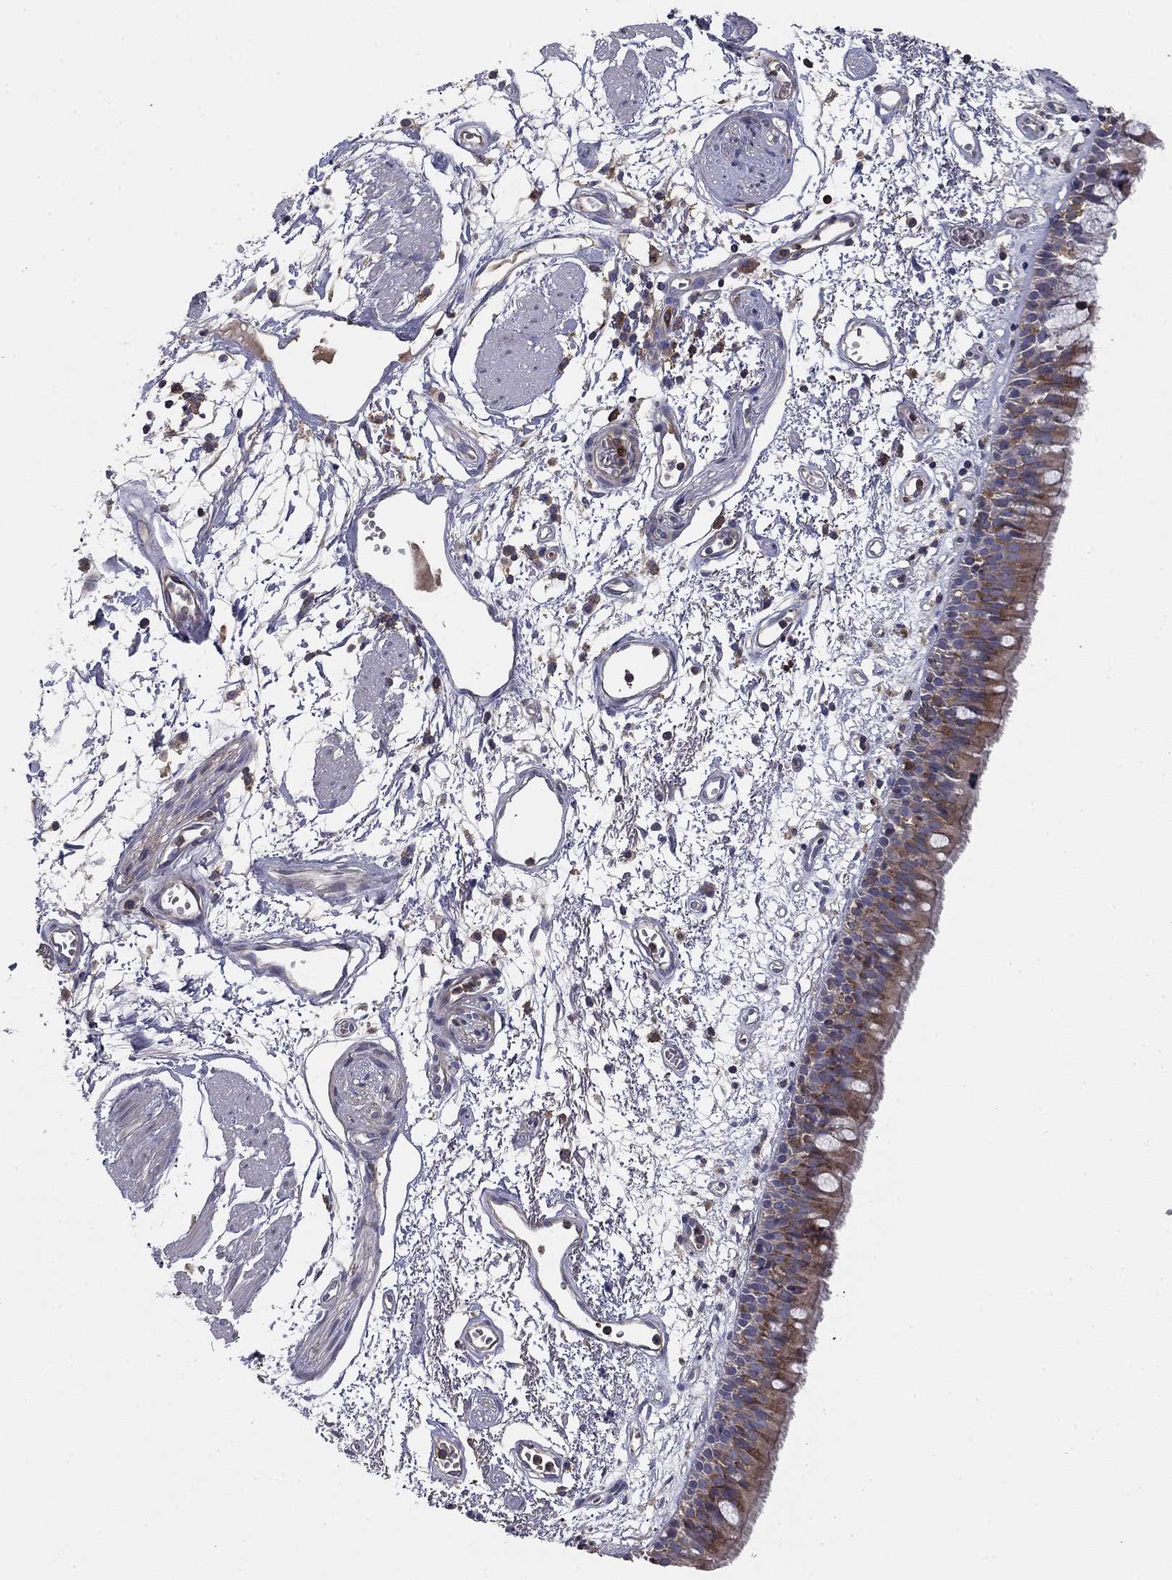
{"staining": {"intensity": "weak", "quantity": "25%-75%", "location": "cytoplasmic/membranous"}, "tissue": "bronchus", "cell_type": "Respiratory epithelial cells", "image_type": "normal", "snomed": [{"axis": "morphology", "description": "Normal tissue, NOS"}, {"axis": "morphology", "description": "Squamous cell carcinoma, NOS"}, {"axis": "topography", "description": "Cartilage tissue"}, {"axis": "topography", "description": "Bronchus"}, {"axis": "topography", "description": "Lung"}], "caption": "Immunohistochemistry histopathology image of benign bronchus stained for a protein (brown), which displays low levels of weak cytoplasmic/membranous staining in approximately 25%-75% of respiratory epithelial cells.", "gene": "PLCB2", "patient": {"sex": "male", "age": 66}}